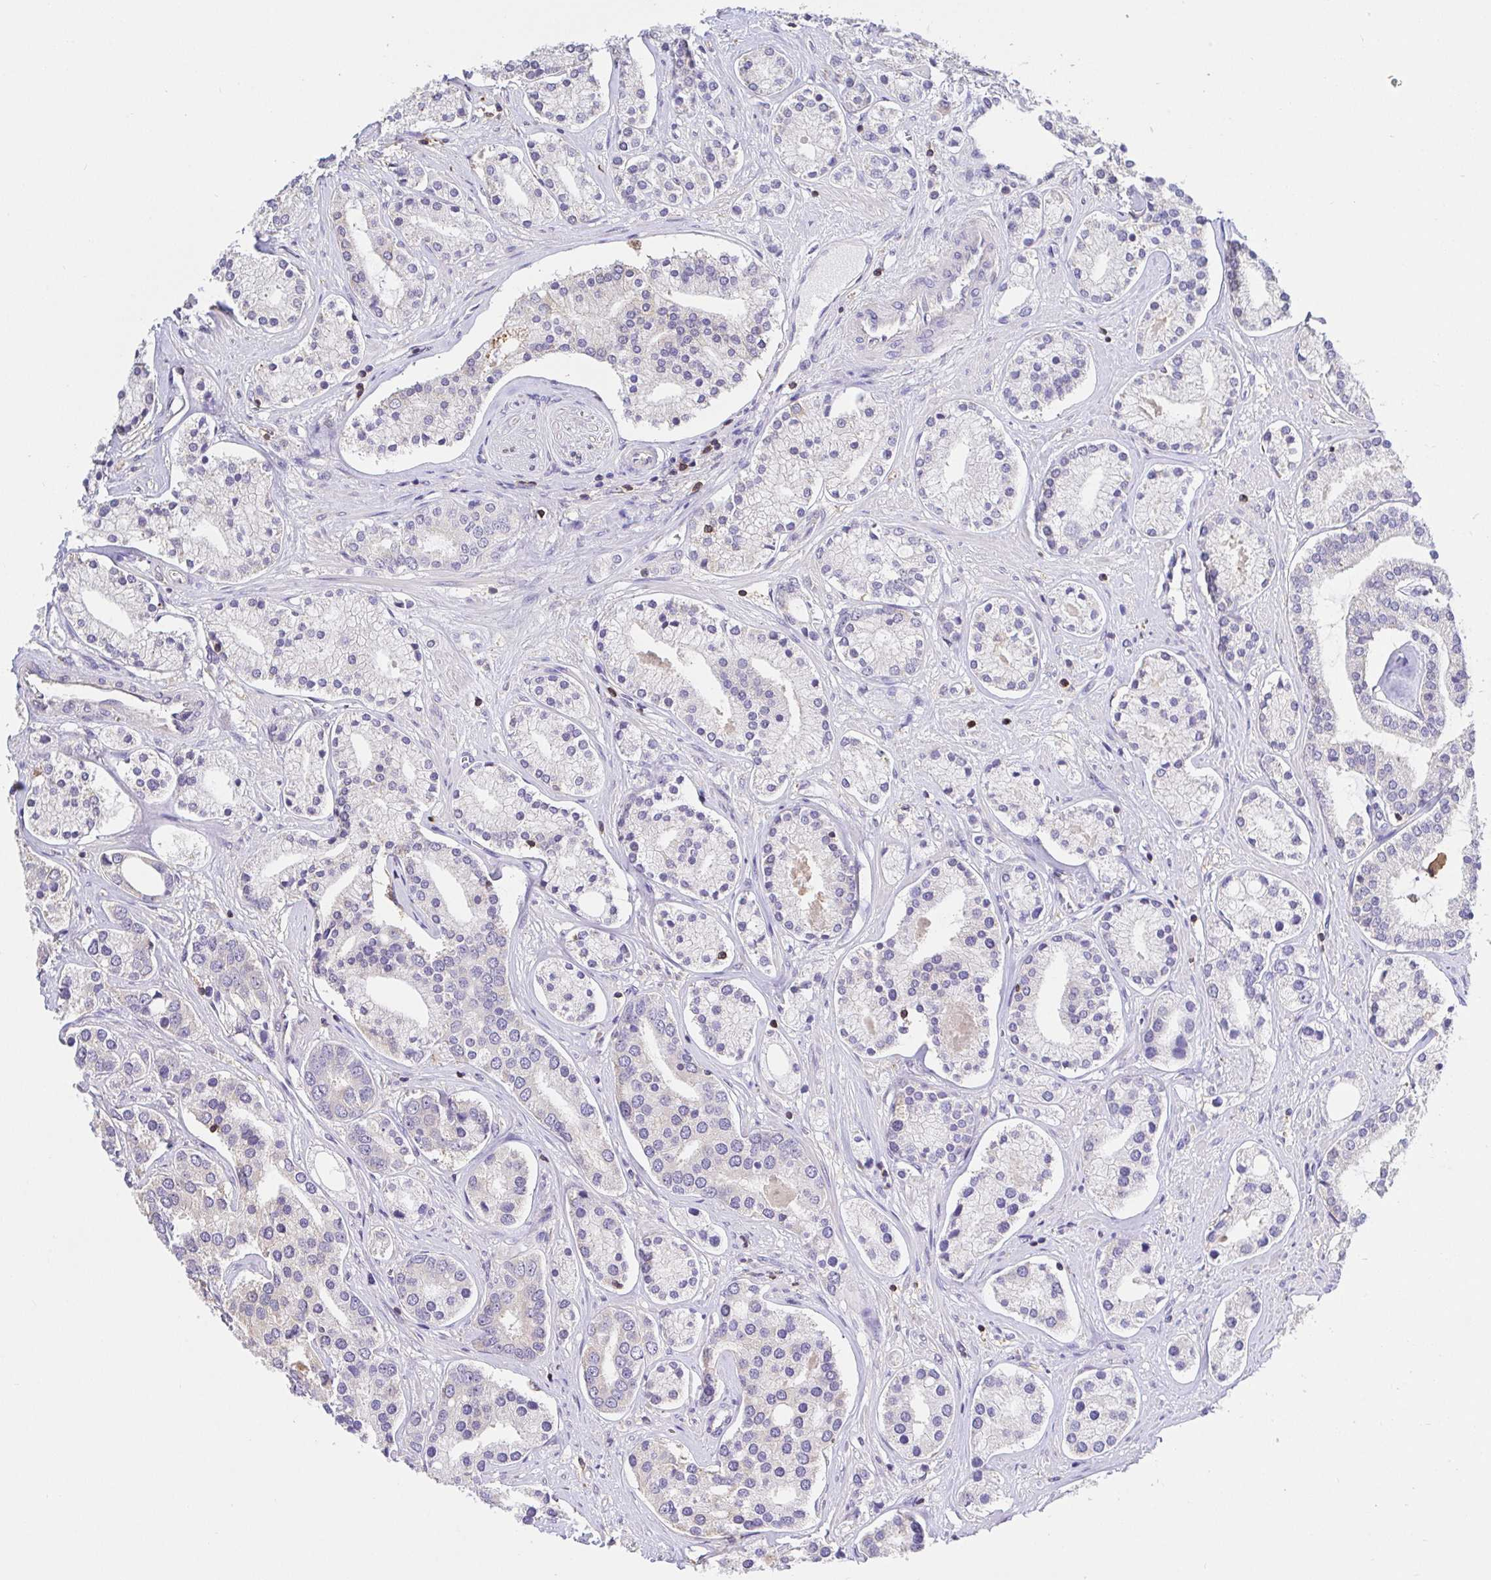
{"staining": {"intensity": "negative", "quantity": "none", "location": "none"}, "tissue": "prostate cancer", "cell_type": "Tumor cells", "image_type": "cancer", "snomed": [{"axis": "morphology", "description": "Adenocarcinoma, High grade"}, {"axis": "topography", "description": "Prostate"}], "caption": "This is an immunohistochemistry histopathology image of prostate cancer. There is no expression in tumor cells.", "gene": "SKAP1", "patient": {"sex": "male", "age": 58}}